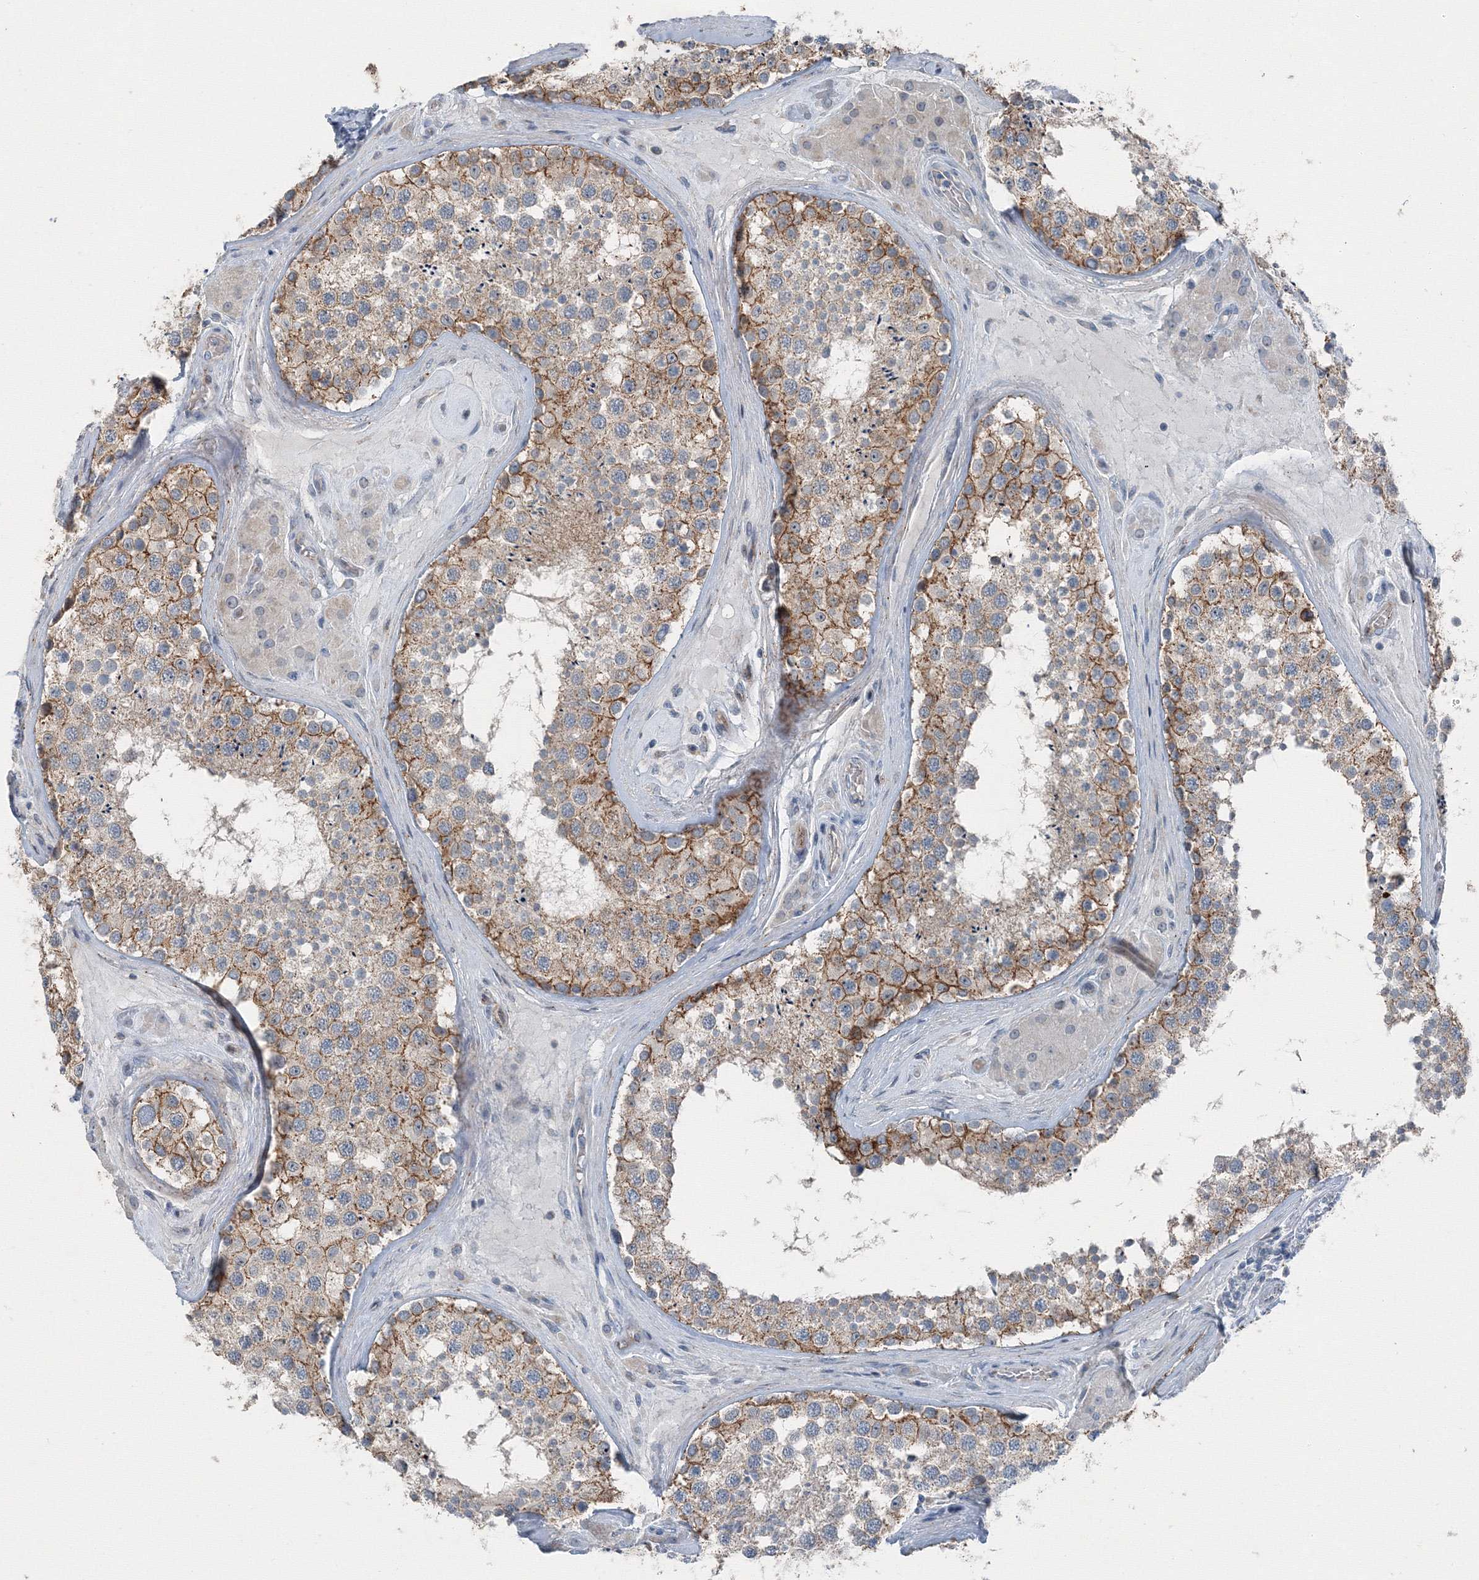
{"staining": {"intensity": "moderate", "quantity": "25%-75%", "location": "cytoplasmic/membranous"}, "tissue": "testis", "cell_type": "Cells in seminiferous ducts", "image_type": "normal", "snomed": [{"axis": "morphology", "description": "Normal tissue, NOS"}, {"axis": "topography", "description": "Testis"}], "caption": "DAB (3,3'-diaminobenzidine) immunohistochemical staining of normal testis displays moderate cytoplasmic/membranous protein staining in about 25%-75% of cells in seminiferous ducts.", "gene": "AASDH", "patient": {"sex": "male", "age": 46}}